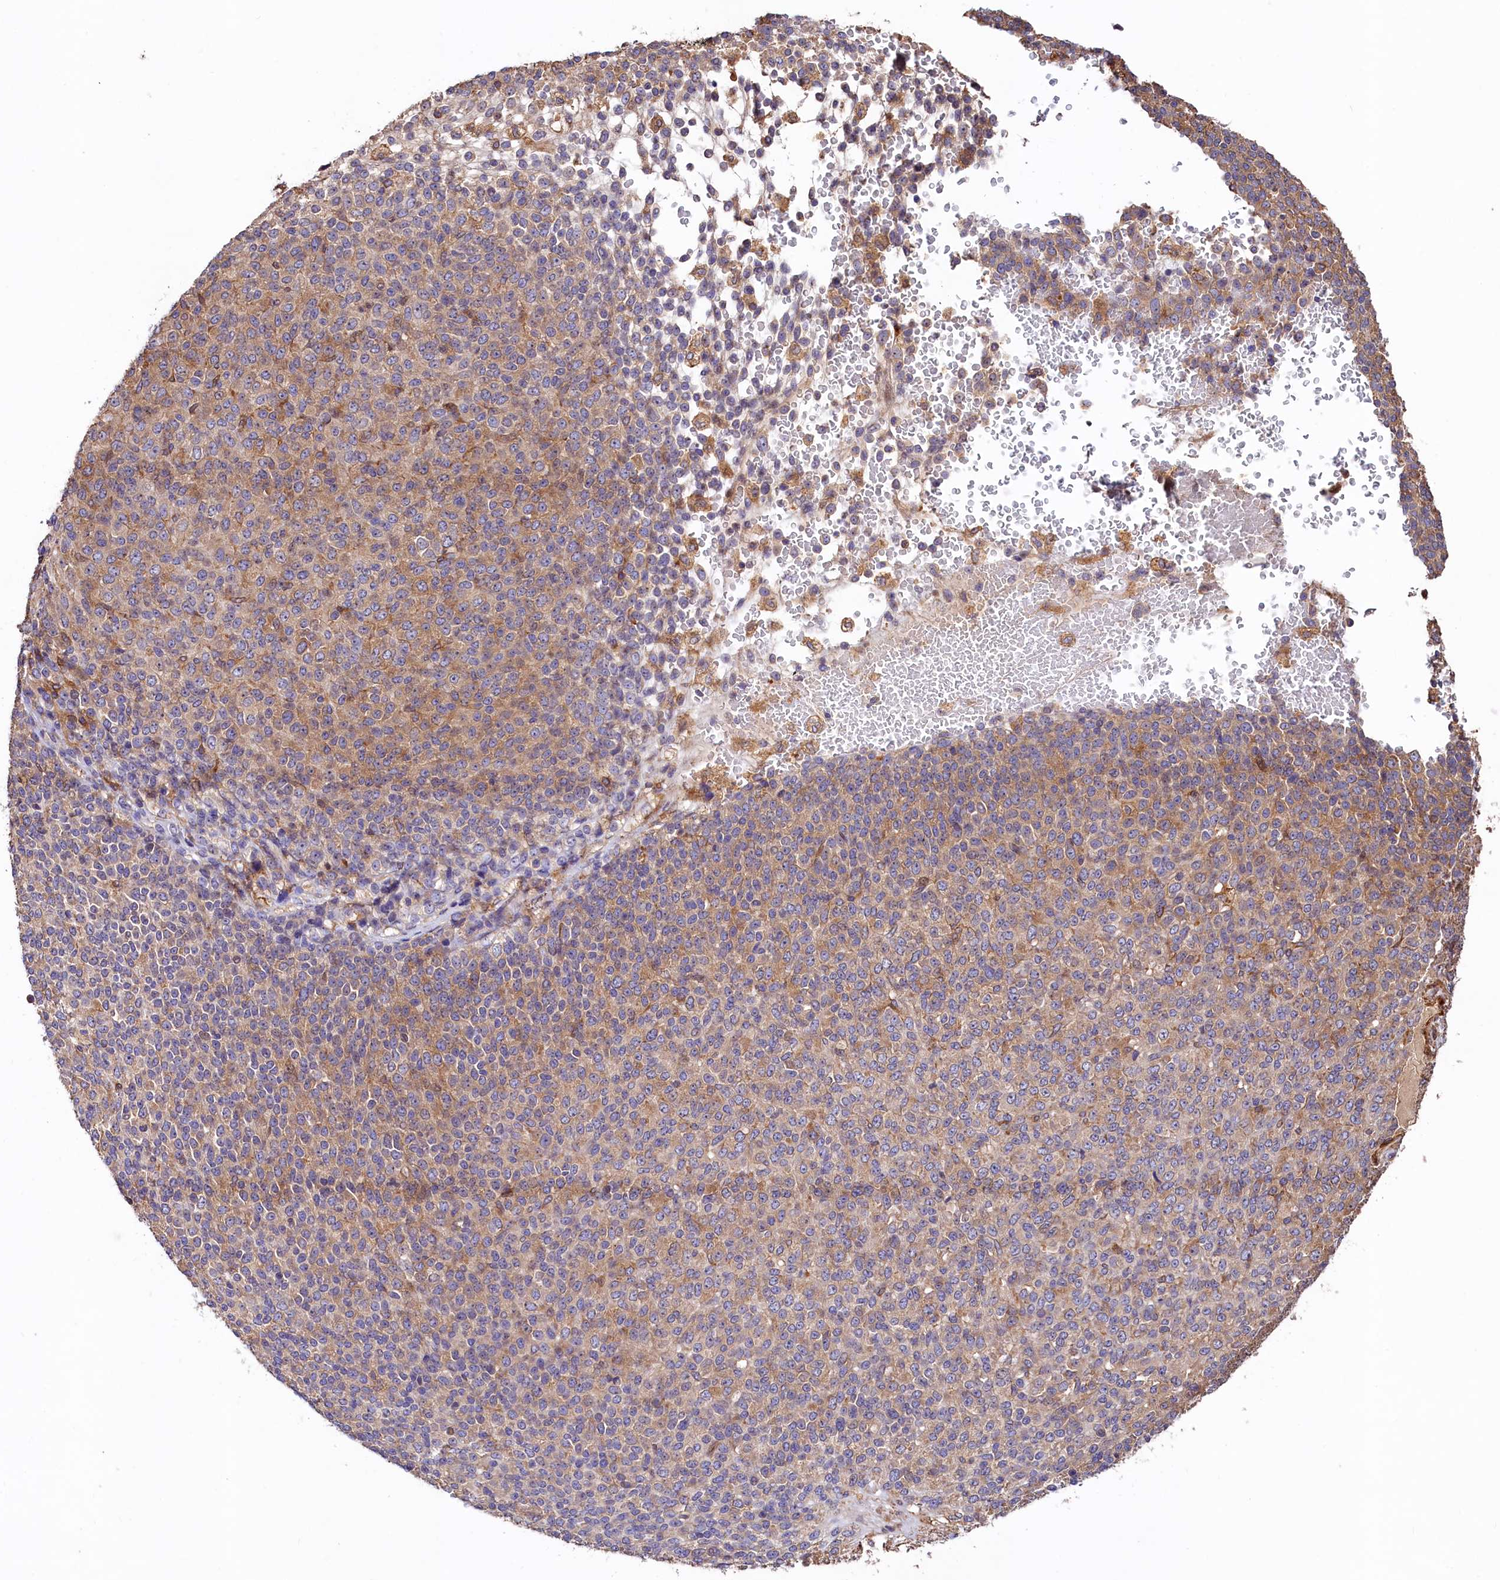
{"staining": {"intensity": "moderate", "quantity": "25%-75%", "location": "cytoplasmic/membranous"}, "tissue": "melanoma", "cell_type": "Tumor cells", "image_type": "cancer", "snomed": [{"axis": "morphology", "description": "Malignant melanoma, Metastatic site"}, {"axis": "topography", "description": "Brain"}], "caption": "Melanoma stained with a brown dye reveals moderate cytoplasmic/membranous positive staining in about 25%-75% of tumor cells.", "gene": "KLHDC4", "patient": {"sex": "female", "age": 56}}